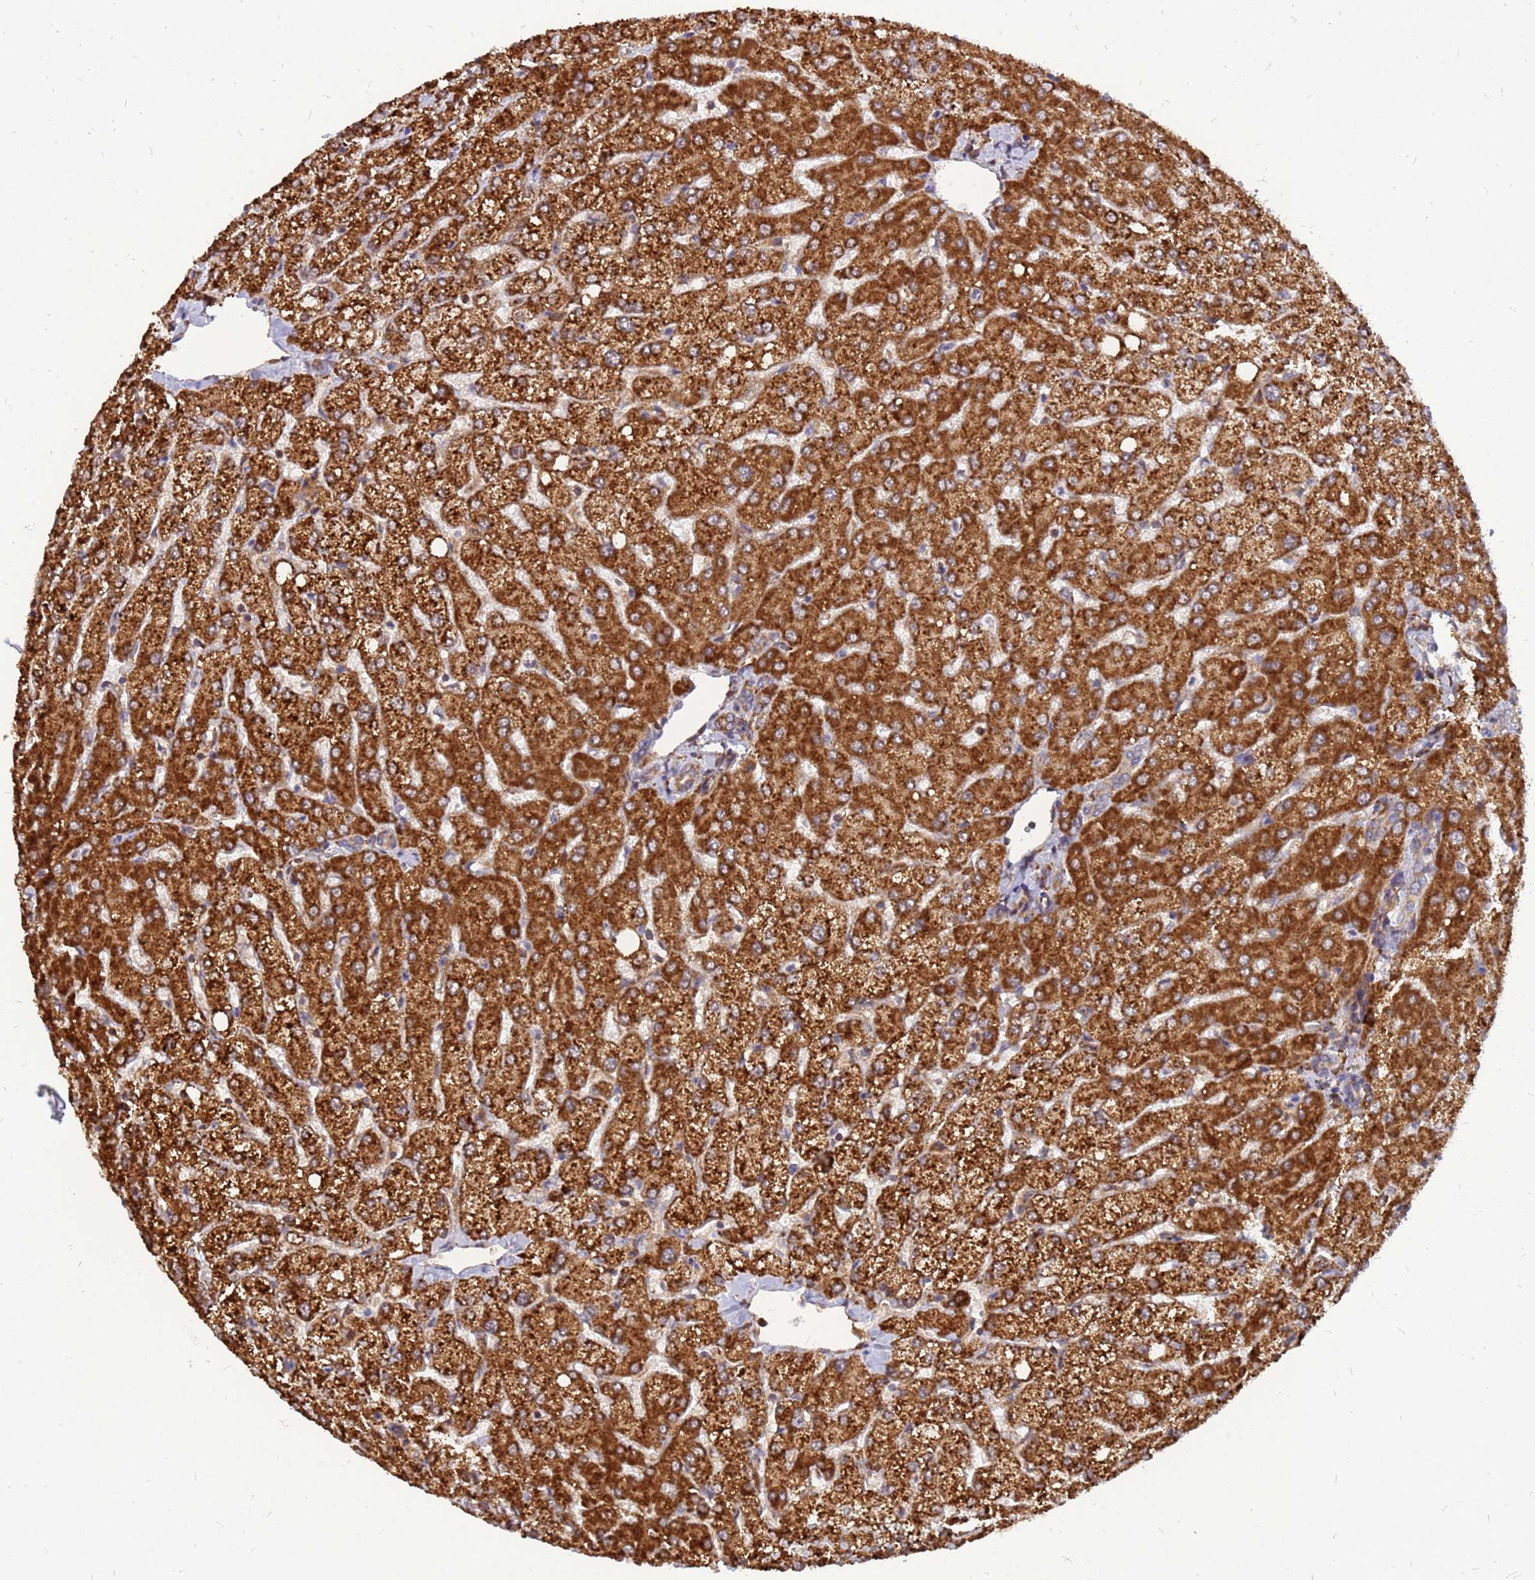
{"staining": {"intensity": "moderate", "quantity": "25%-75%", "location": "cytoplasmic/membranous"}, "tissue": "liver", "cell_type": "Cholangiocytes", "image_type": "normal", "snomed": [{"axis": "morphology", "description": "Normal tissue, NOS"}, {"axis": "topography", "description": "Liver"}], "caption": "About 25%-75% of cholangiocytes in unremarkable human liver display moderate cytoplasmic/membranous protein staining as visualized by brown immunohistochemical staining.", "gene": "RPL8", "patient": {"sex": "female", "age": 54}}